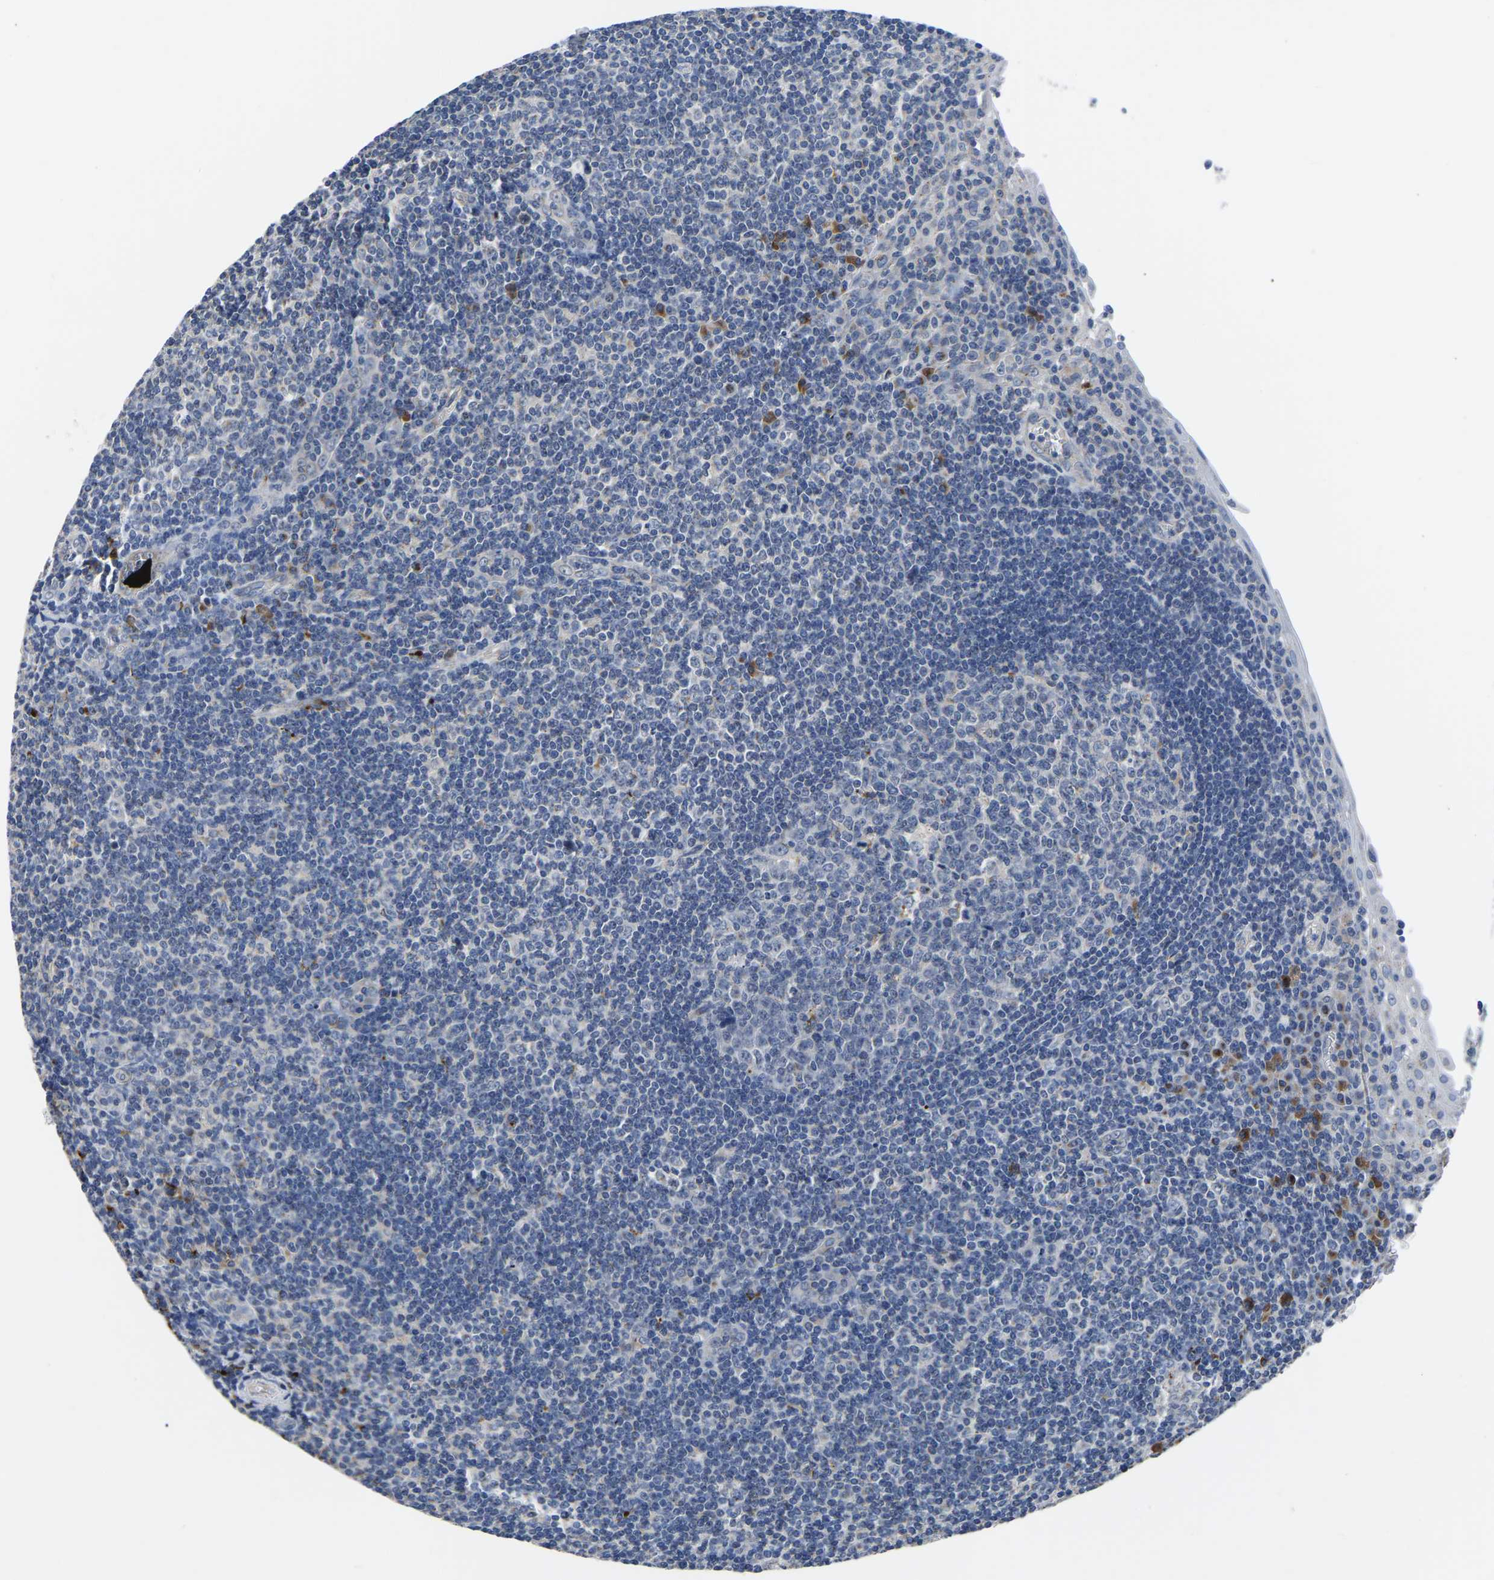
{"staining": {"intensity": "negative", "quantity": "none", "location": "none"}, "tissue": "tonsil", "cell_type": "Germinal center cells", "image_type": "normal", "snomed": [{"axis": "morphology", "description": "Normal tissue, NOS"}, {"axis": "topography", "description": "Tonsil"}], "caption": "IHC of benign human tonsil displays no expression in germinal center cells. (DAB (3,3'-diaminobenzidine) immunohistochemistry visualized using brightfield microscopy, high magnification).", "gene": "PDLIM7", "patient": {"sex": "male", "age": 37}}